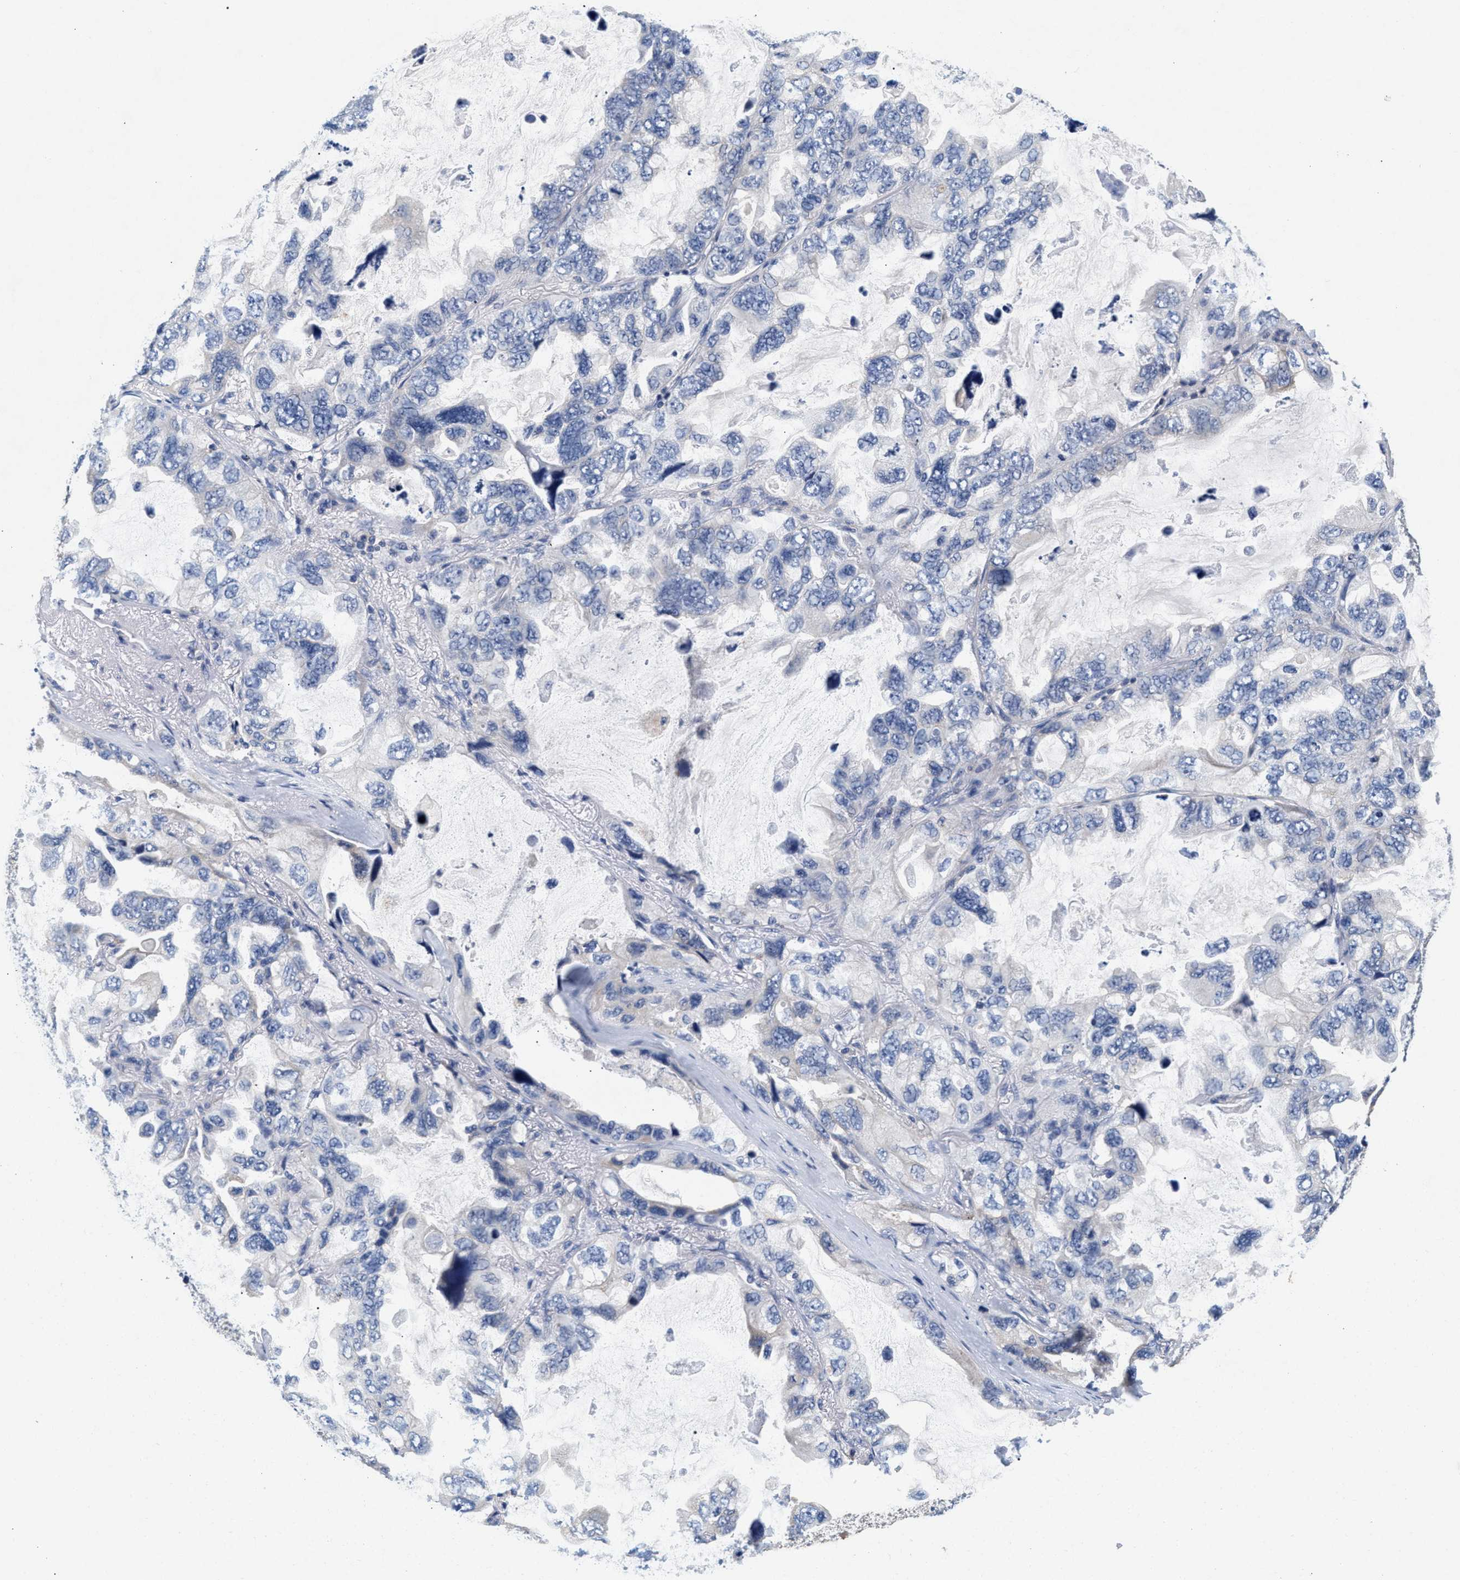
{"staining": {"intensity": "negative", "quantity": "none", "location": "none"}, "tissue": "lung cancer", "cell_type": "Tumor cells", "image_type": "cancer", "snomed": [{"axis": "morphology", "description": "Squamous cell carcinoma, NOS"}, {"axis": "topography", "description": "Lung"}], "caption": "The histopathology image reveals no staining of tumor cells in lung cancer (squamous cell carcinoma). (DAB (3,3'-diaminobenzidine) immunohistochemistry with hematoxylin counter stain).", "gene": "GNAI3", "patient": {"sex": "female", "age": 73}}